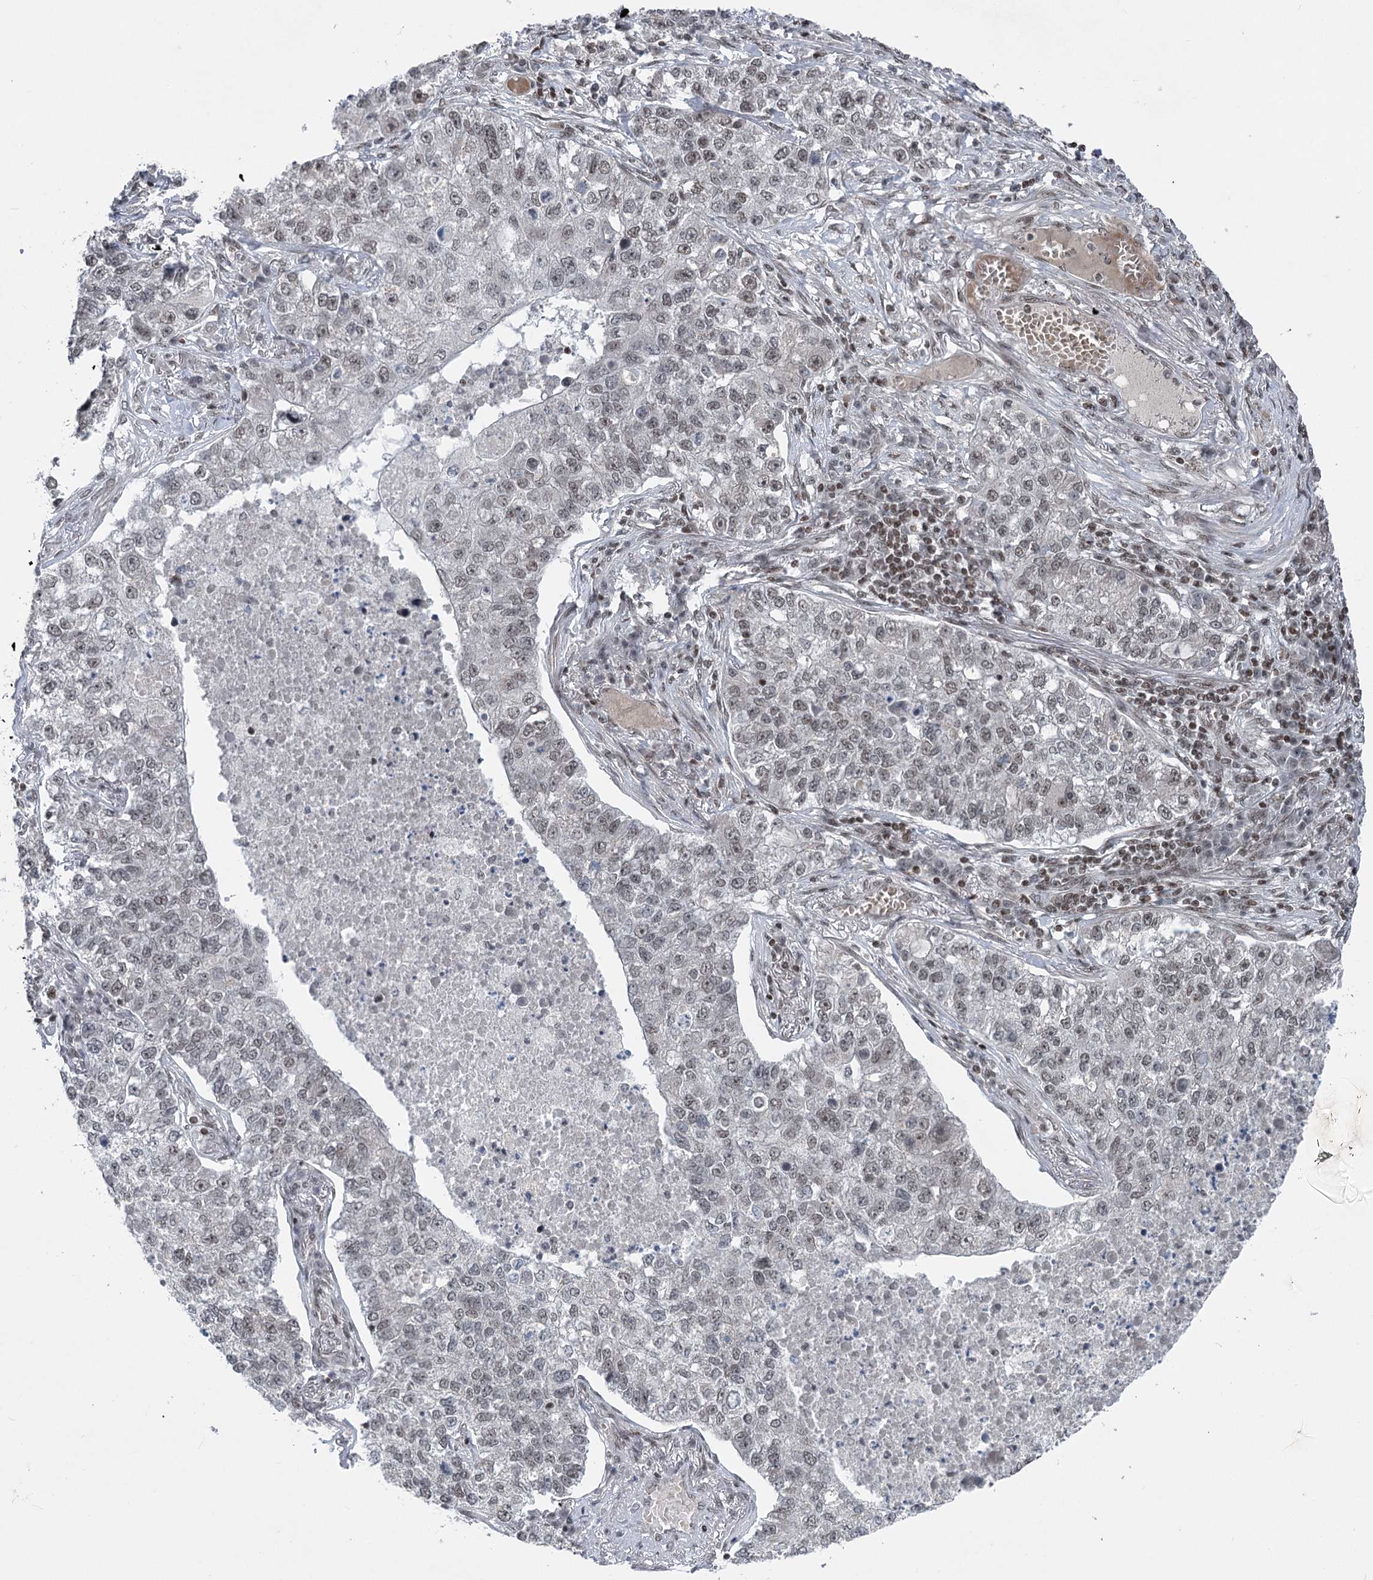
{"staining": {"intensity": "weak", "quantity": "25%-75%", "location": "nuclear"}, "tissue": "lung cancer", "cell_type": "Tumor cells", "image_type": "cancer", "snomed": [{"axis": "morphology", "description": "Adenocarcinoma, NOS"}, {"axis": "topography", "description": "Lung"}], "caption": "Approximately 25%-75% of tumor cells in lung cancer display weak nuclear protein staining as visualized by brown immunohistochemical staining.", "gene": "CGGBP1", "patient": {"sex": "male", "age": 49}}